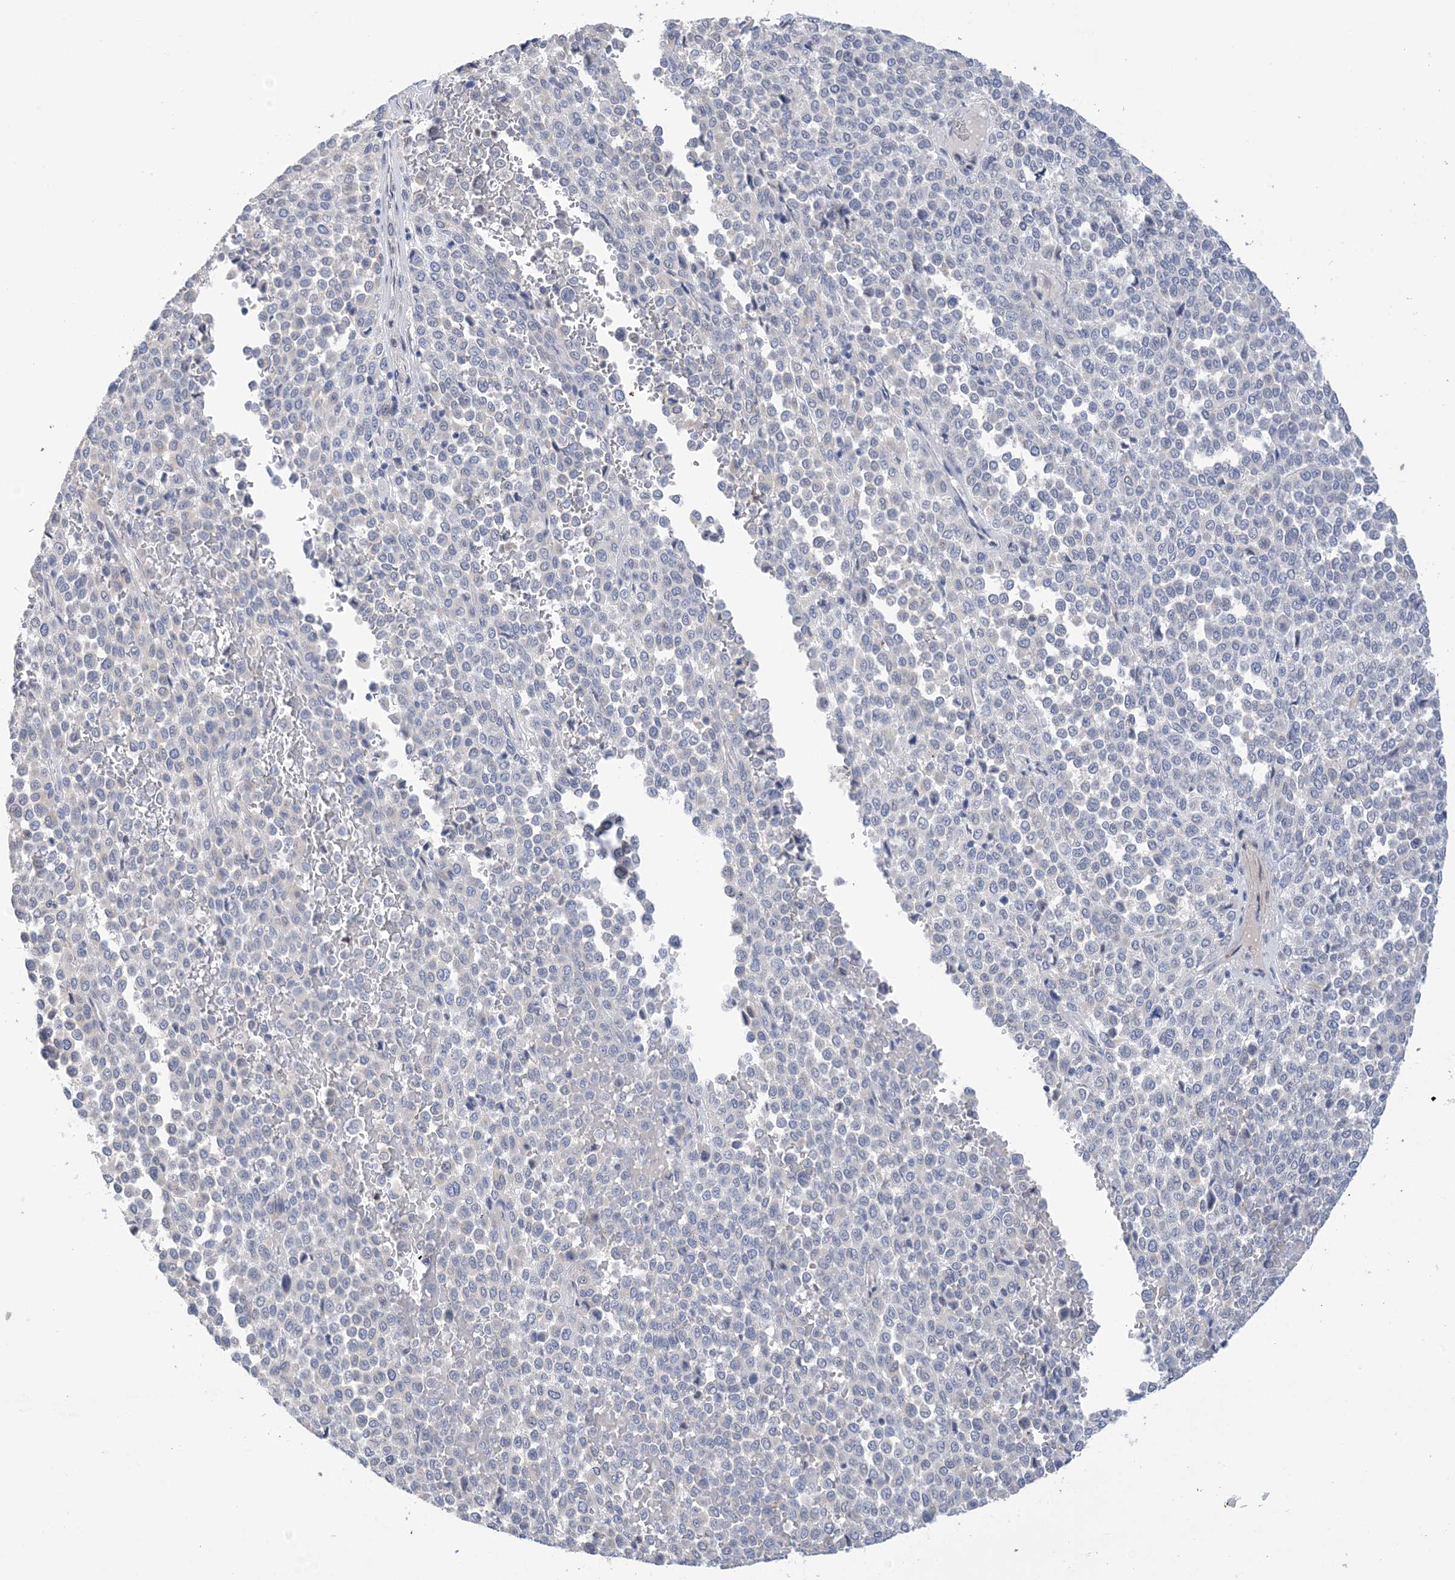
{"staining": {"intensity": "negative", "quantity": "none", "location": "none"}, "tissue": "melanoma", "cell_type": "Tumor cells", "image_type": "cancer", "snomed": [{"axis": "morphology", "description": "Malignant melanoma, Metastatic site"}, {"axis": "topography", "description": "Pancreas"}], "caption": "The micrograph displays no significant staining in tumor cells of melanoma. Nuclei are stained in blue.", "gene": "TTYH1", "patient": {"sex": "female", "age": 30}}